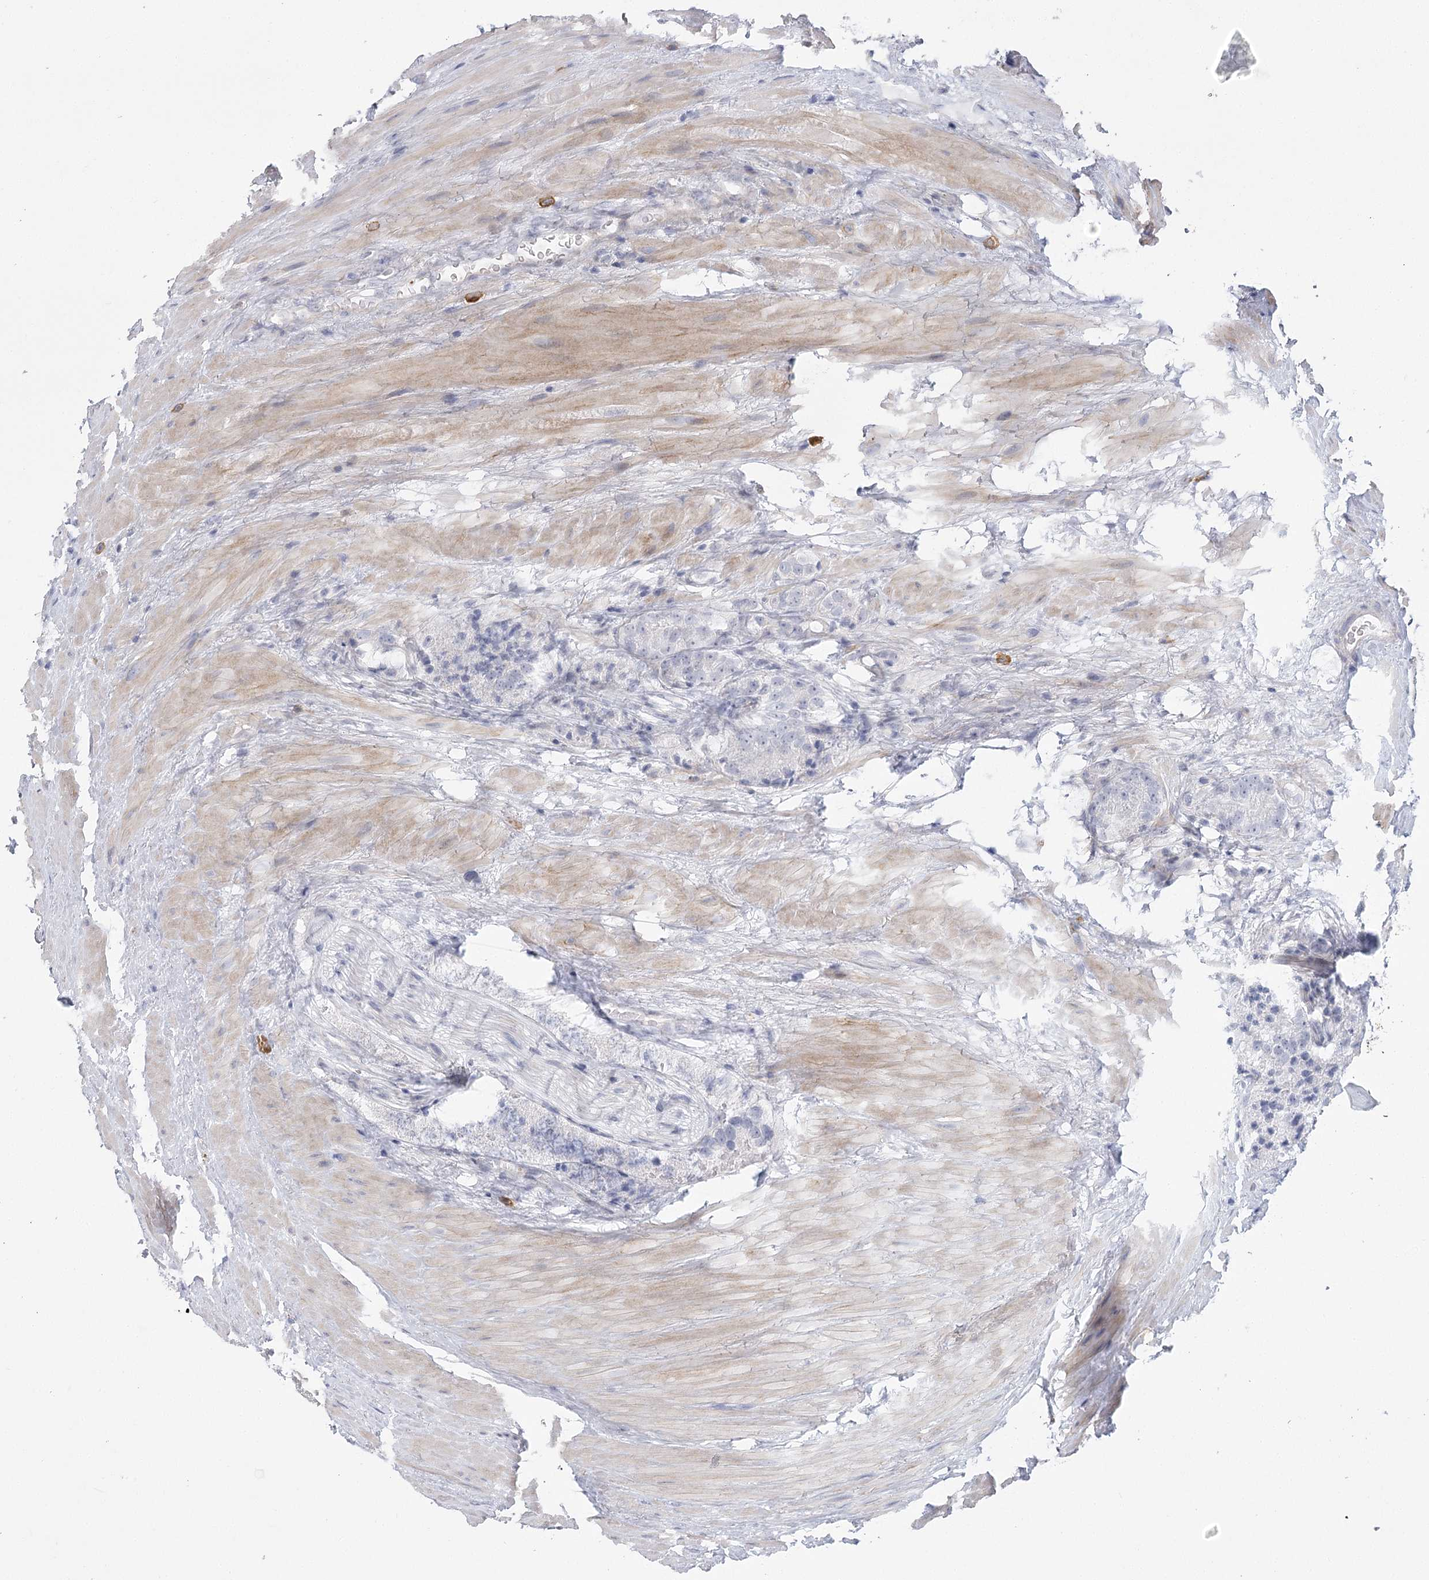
{"staining": {"intensity": "negative", "quantity": "none", "location": "none"}, "tissue": "prostate cancer", "cell_type": "Tumor cells", "image_type": "cancer", "snomed": [{"axis": "morphology", "description": "Adenocarcinoma, High grade"}, {"axis": "topography", "description": "Prostate"}], "caption": "A histopathology image of human prostate adenocarcinoma (high-grade) is negative for staining in tumor cells.", "gene": "FAM76B", "patient": {"sex": "male", "age": 57}}